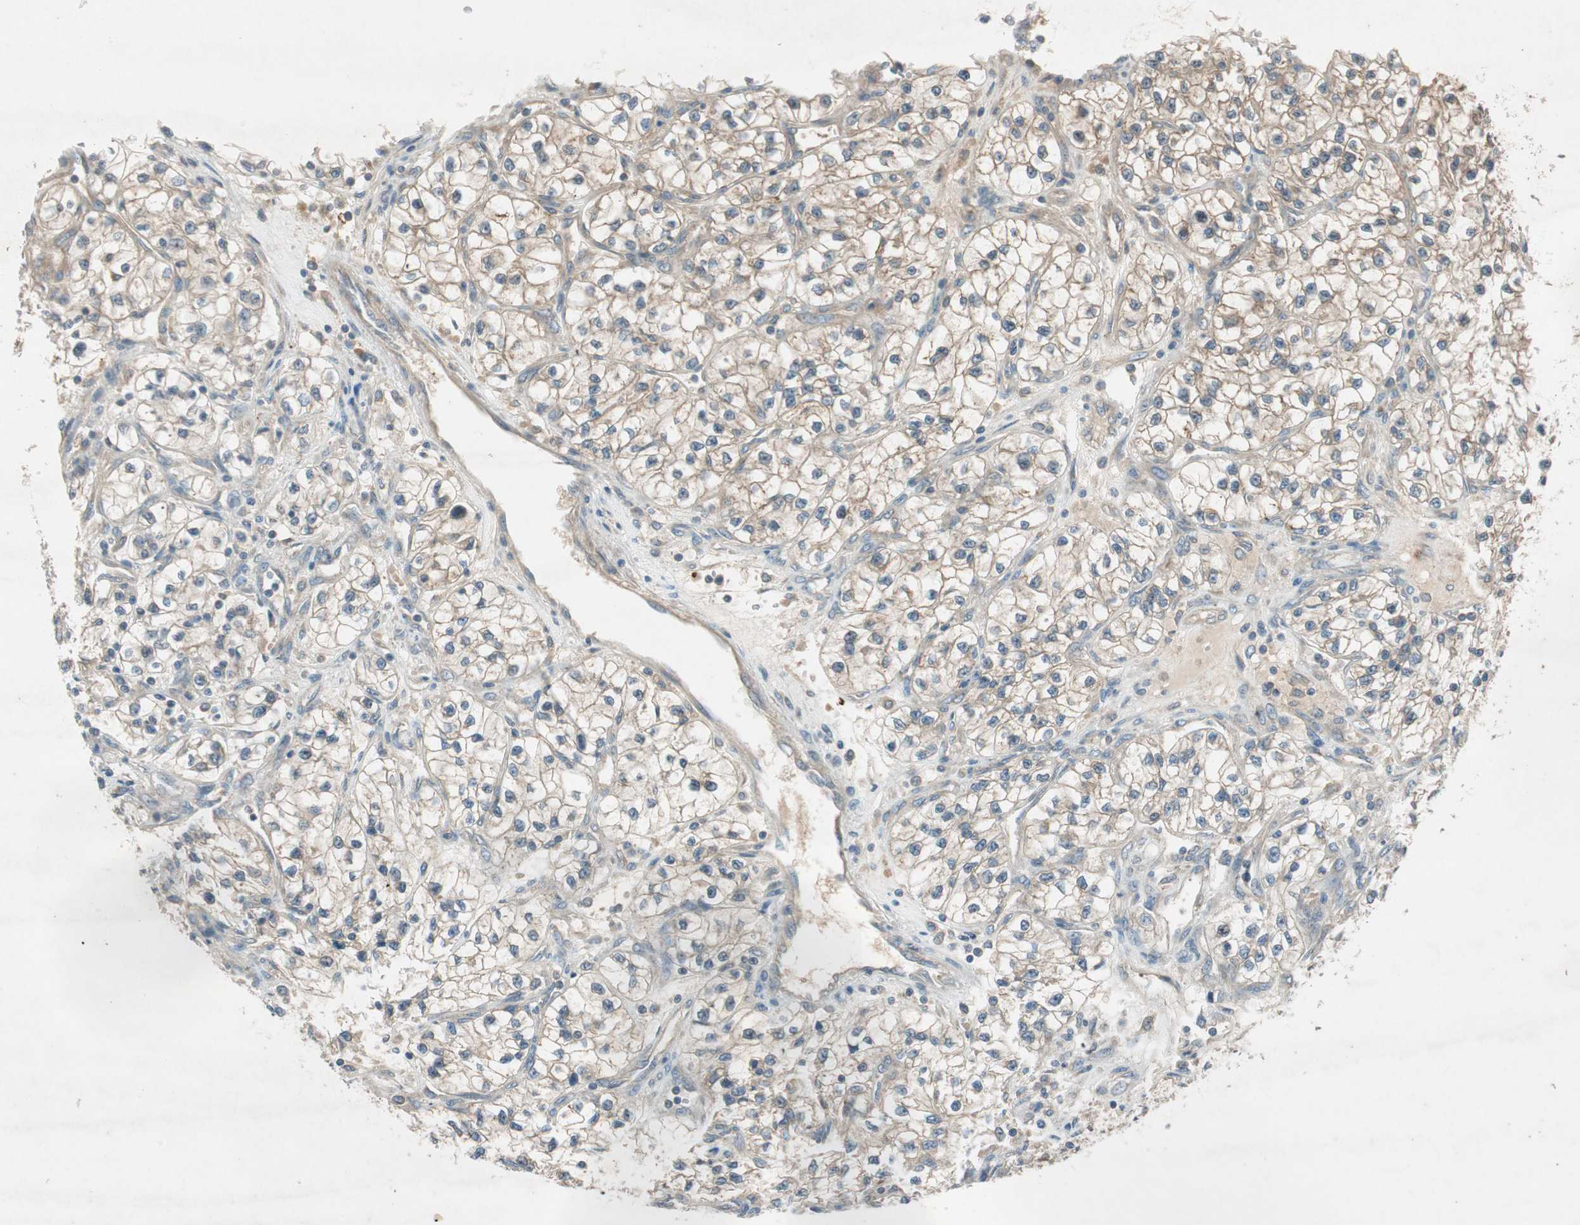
{"staining": {"intensity": "moderate", "quantity": "25%-75%", "location": "cytoplasmic/membranous"}, "tissue": "renal cancer", "cell_type": "Tumor cells", "image_type": "cancer", "snomed": [{"axis": "morphology", "description": "Adenocarcinoma, NOS"}, {"axis": "topography", "description": "Kidney"}], "caption": "This histopathology image demonstrates IHC staining of human renal cancer, with medium moderate cytoplasmic/membranous expression in about 25%-75% of tumor cells.", "gene": "NCLN", "patient": {"sex": "female", "age": 57}}